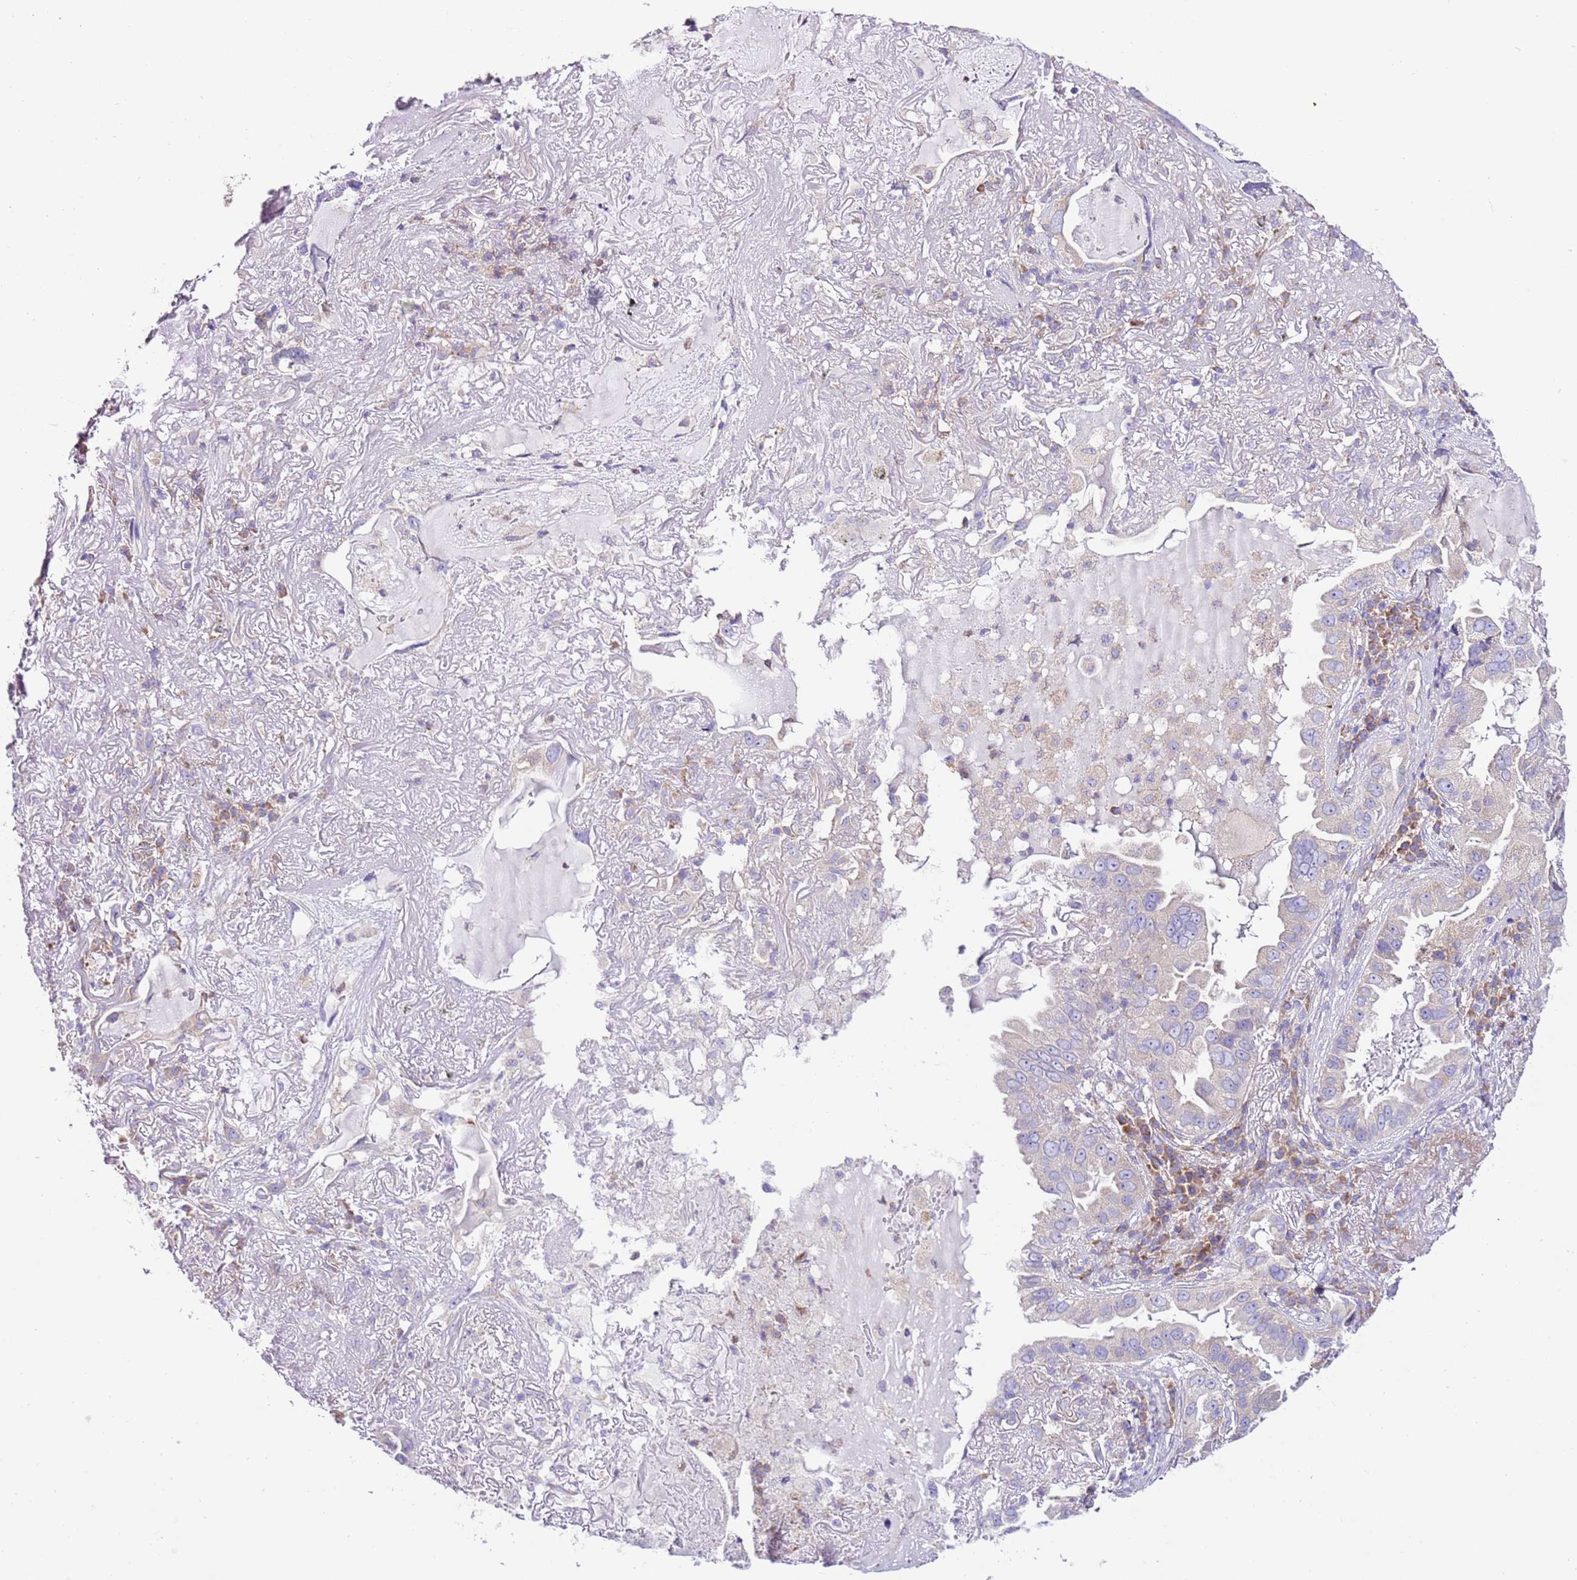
{"staining": {"intensity": "weak", "quantity": "<25%", "location": "cytoplasmic/membranous"}, "tissue": "lung cancer", "cell_type": "Tumor cells", "image_type": "cancer", "snomed": [{"axis": "morphology", "description": "Adenocarcinoma, NOS"}, {"axis": "topography", "description": "Lung"}], "caption": "IHC of adenocarcinoma (lung) shows no positivity in tumor cells.", "gene": "RPS10", "patient": {"sex": "female", "age": 69}}